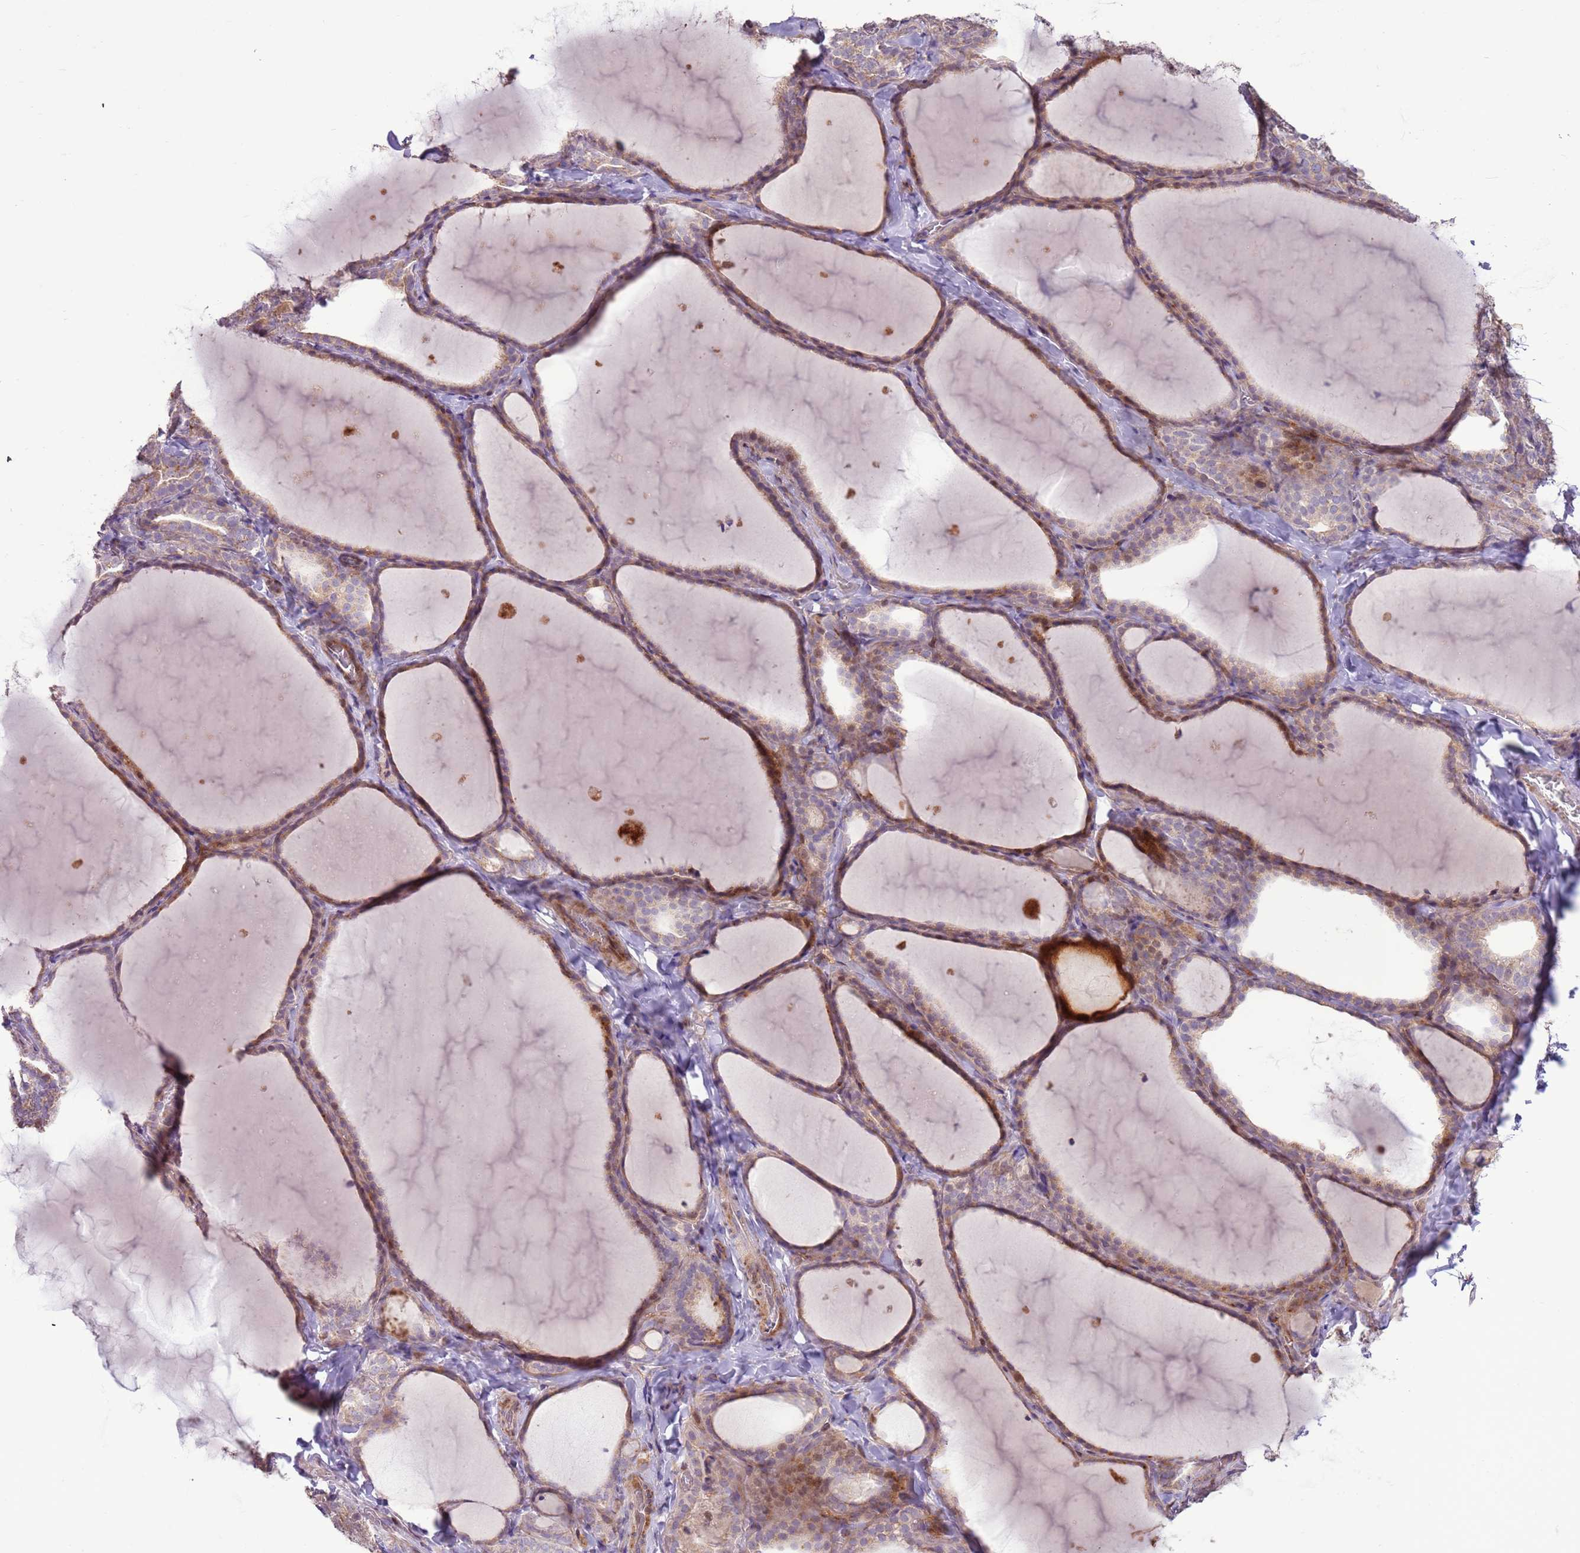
{"staining": {"intensity": "moderate", "quantity": "25%-75%", "location": "cytoplasmic/membranous"}, "tissue": "thyroid gland", "cell_type": "Glandular cells", "image_type": "normal", "snomed": [{"axis": "morphology", "description": "Normal tissue, NOS"}, {"axis": "topography", "description": "Thyroid gland"}], "caption": "This photomicrograph exhibits IHC staining of normal thyroid gland, with medium moderate cytoplasmic/membranous expression in about 25%-75% of glandular cells.", "gene": "LGI4", "patient": {"sex": "female", "age": 22}}